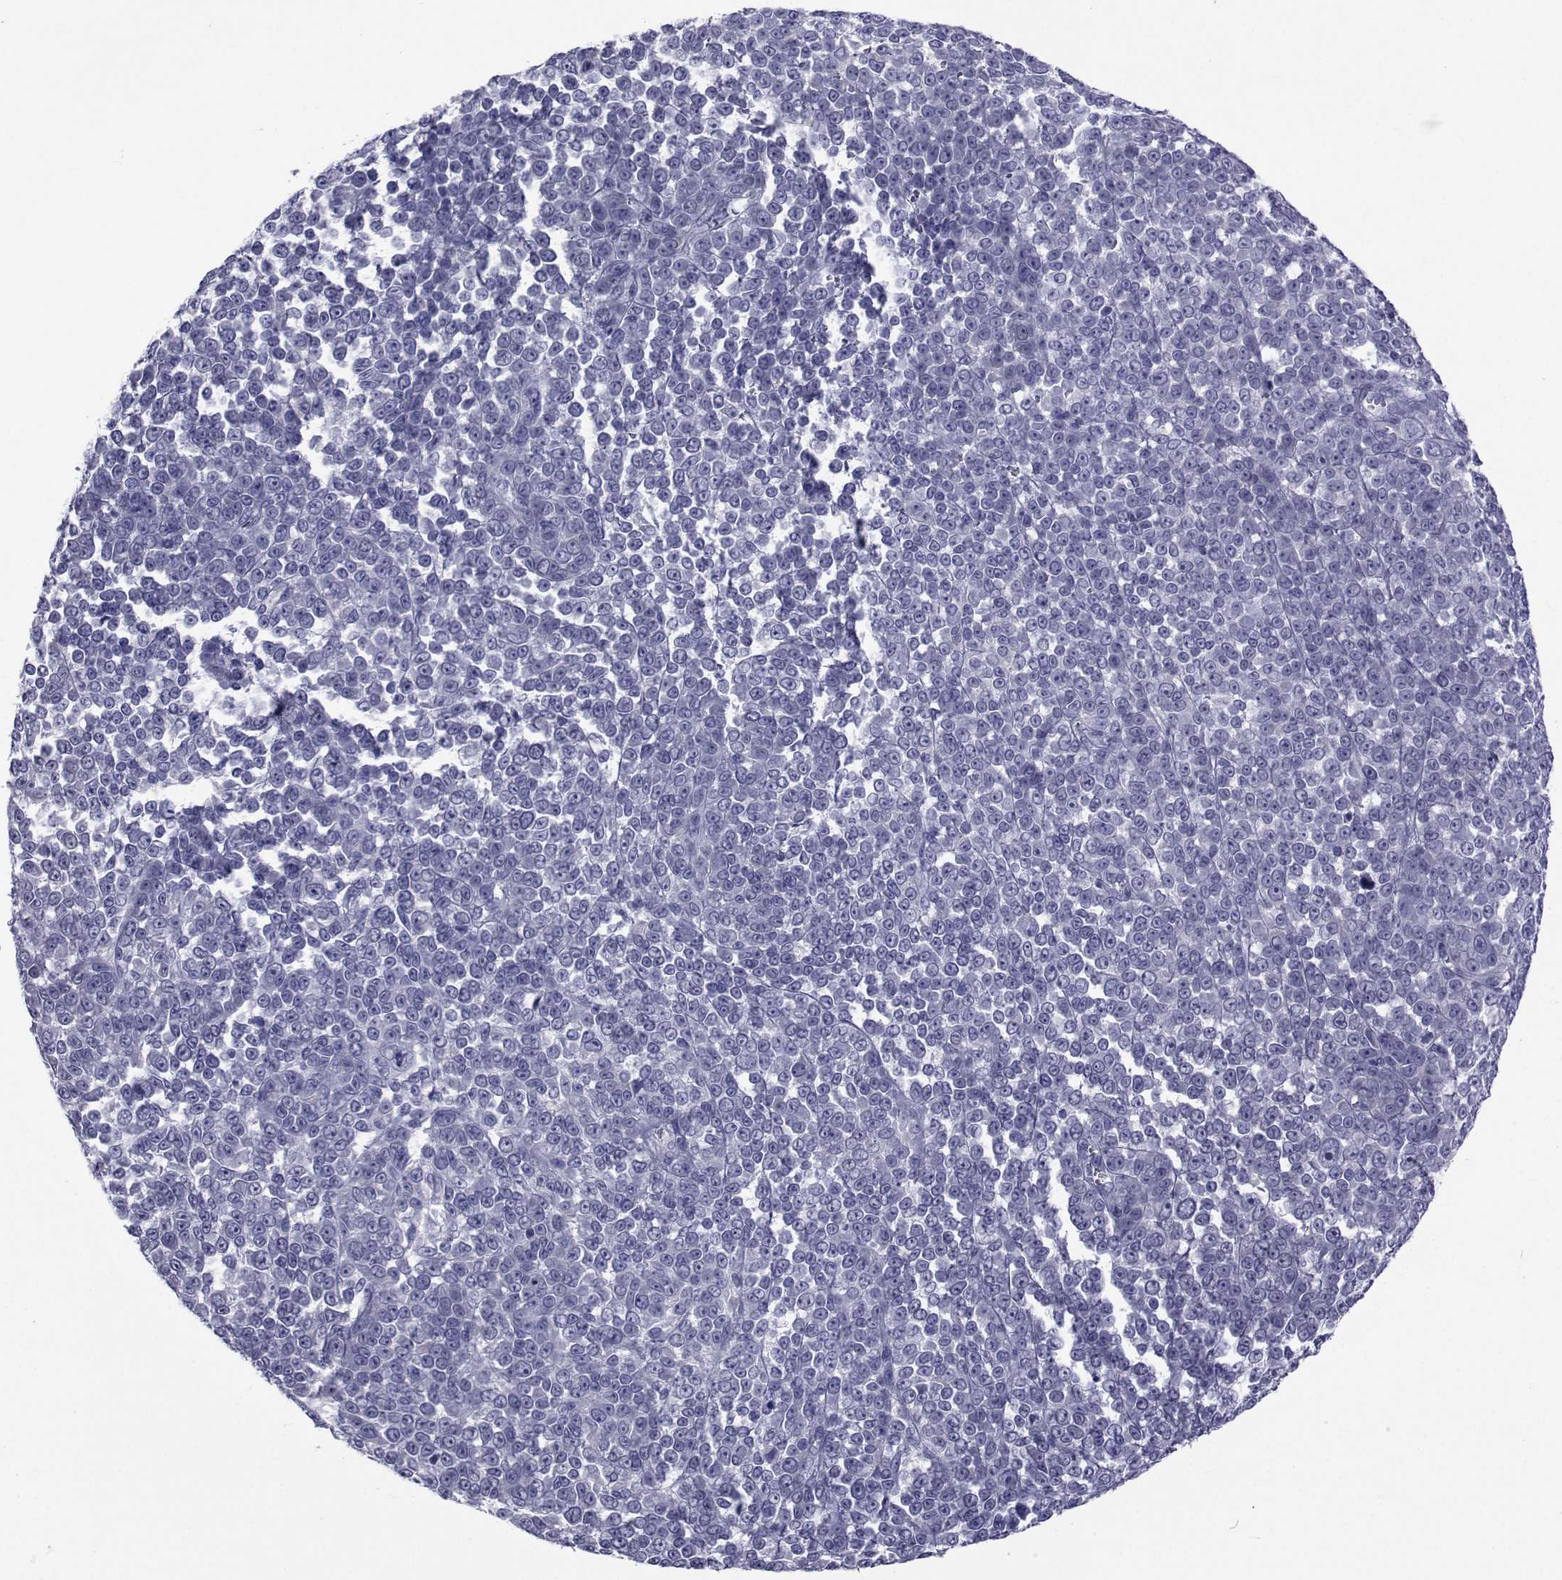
{"staining": {"intensity": "negative", "quantity": "none", "location": "none"}, "tissue": "melanoma", "cell_type": "Tumor cells", "image_type": "cancer", "snomed": [{"axis": "morphology", "description": "Malignant melanoma, NOS"}, {"axis": "topography", "description": "Skin"}], "caption": "This is an IHC image of human malignant melanoma. There is no staining in tumor cells.", "gene": "GKAP1", "patient": {"sex": "female", "age": 95}}